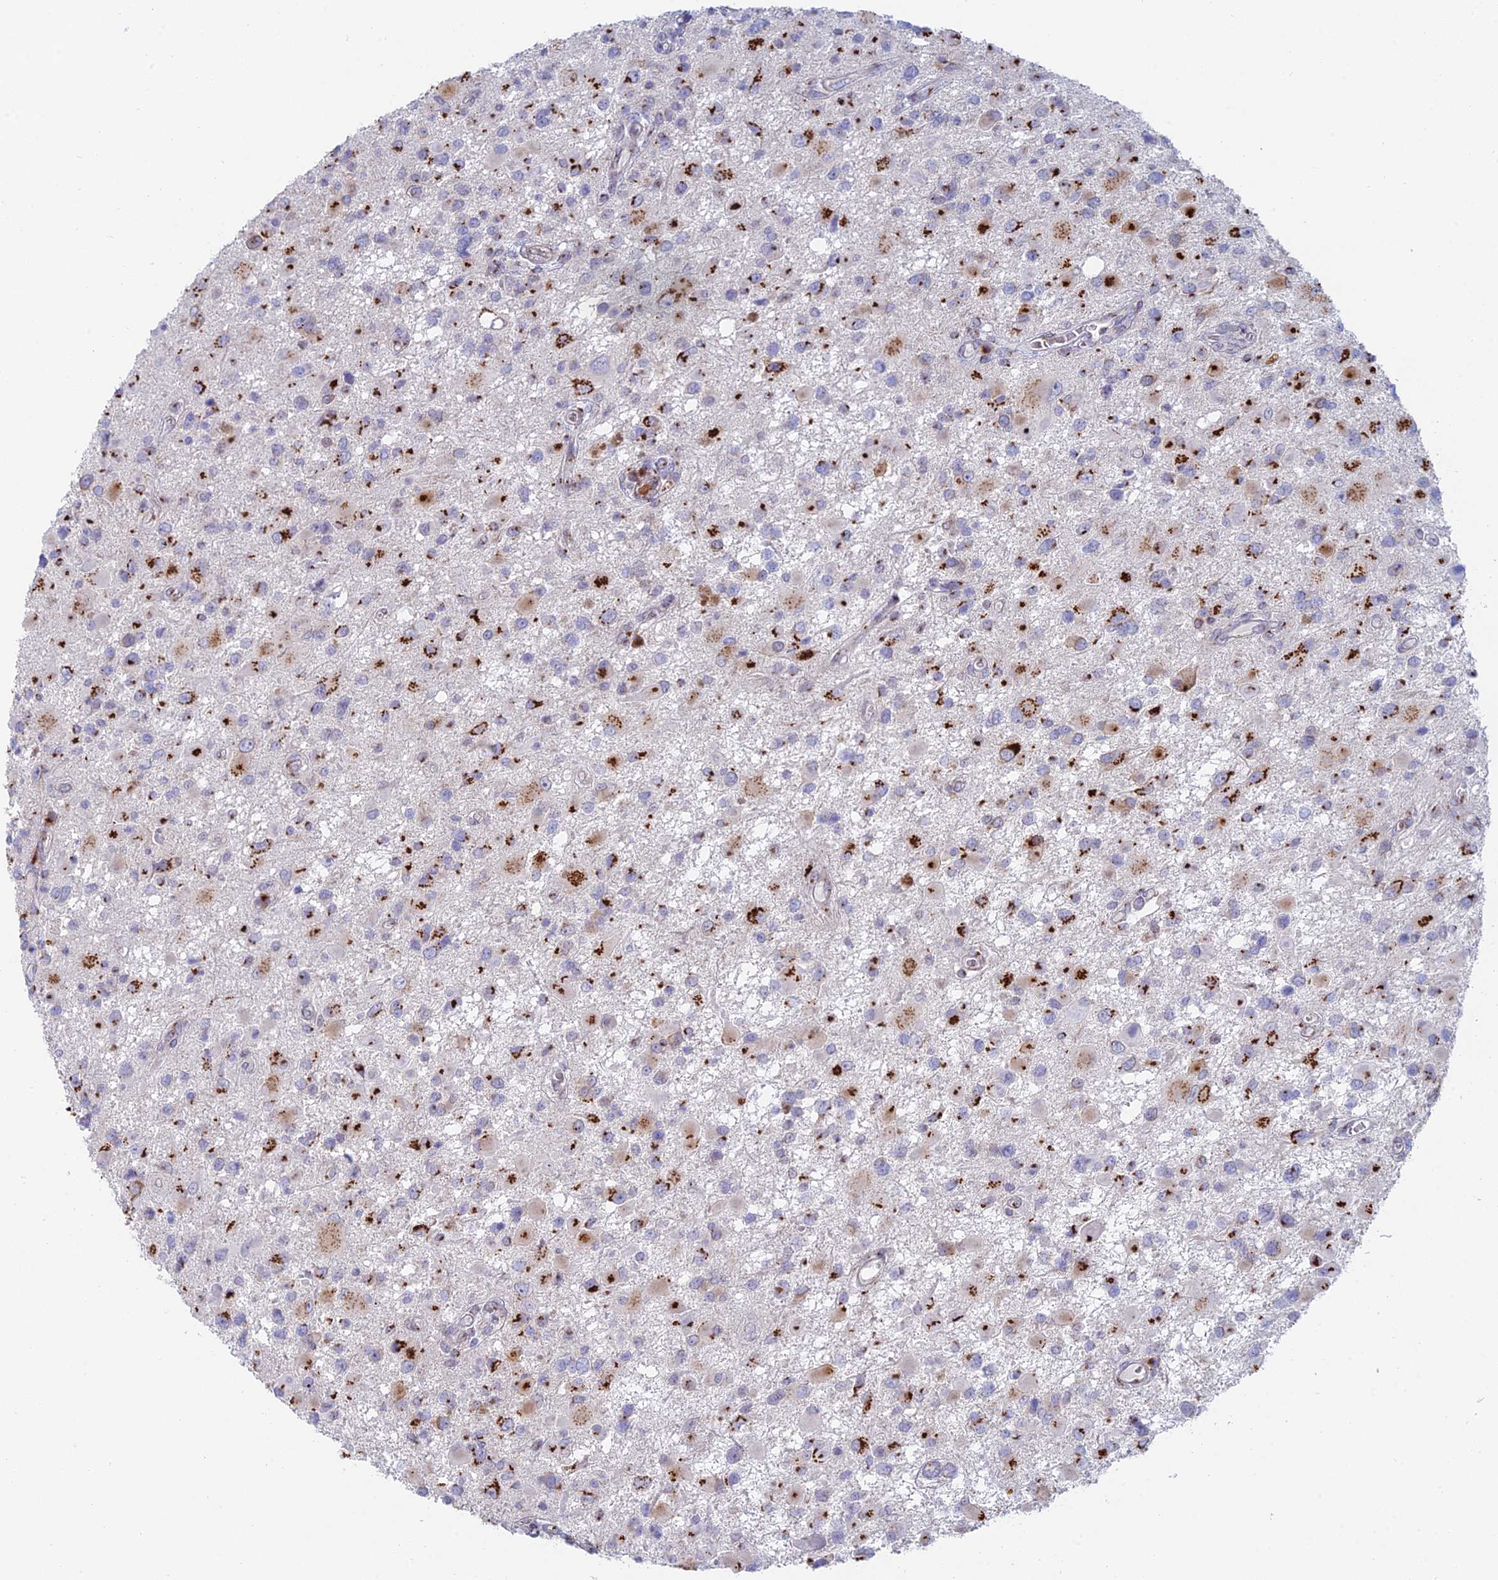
{"staining": {"intensity": "strong", "quantity": "25%-75%", "location": "cytoplasmic/membranous"}, "tissue": "glioma", "cell_type": "Tumor cells", "image_type": "cancer", "snomed": [{"axis": "morphology", "description": "Glioma, malignant, High grade"}, {"axis": "topography", "description": "Brain"}], "caption": "Immunohistochemistry of human high-grade glioma (malignant) shows high levels of strong cytoplasmic/membranous expression in about 25%-75% of tumor cells.", "gene": "HS2ST1", "patient": {"sex": "male", "age": 53}}